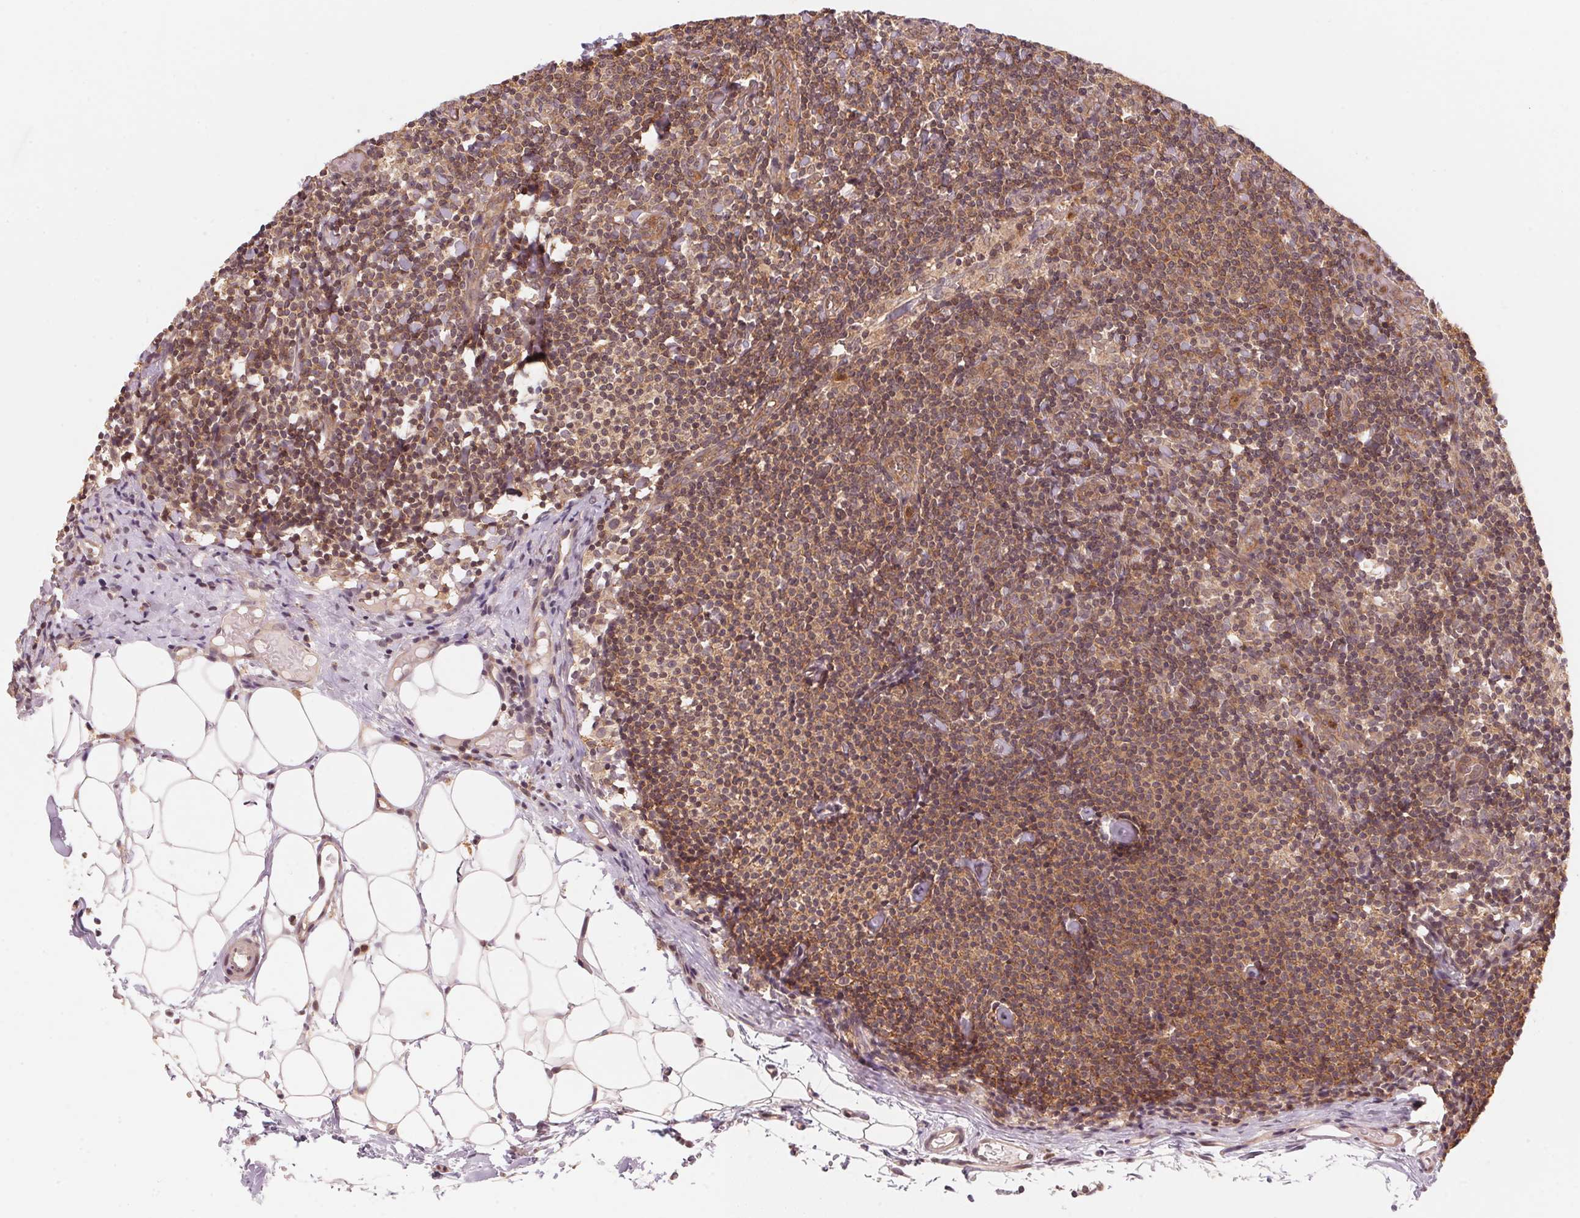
{"staining": {"intensity": "moderate", "quantity": ">75%", "location": "cytoplasmic/membranous"}, "tissue": "lymph node", "cell_type": "Germinal center cells", "image_type": "normal", "snomed": [{"axis": "morphology", "description": "Normal tissue, NOS"}, {"axis": "topography", "description": "Lymph node"}], "caption": "Protein expression analysis of benign lymph node displays moderate cytoplasmic/membranous positivity in about >75% of germinal center cells.", "gene": "CCDC102B", "patient": {"sex": "female", "age": 41}}